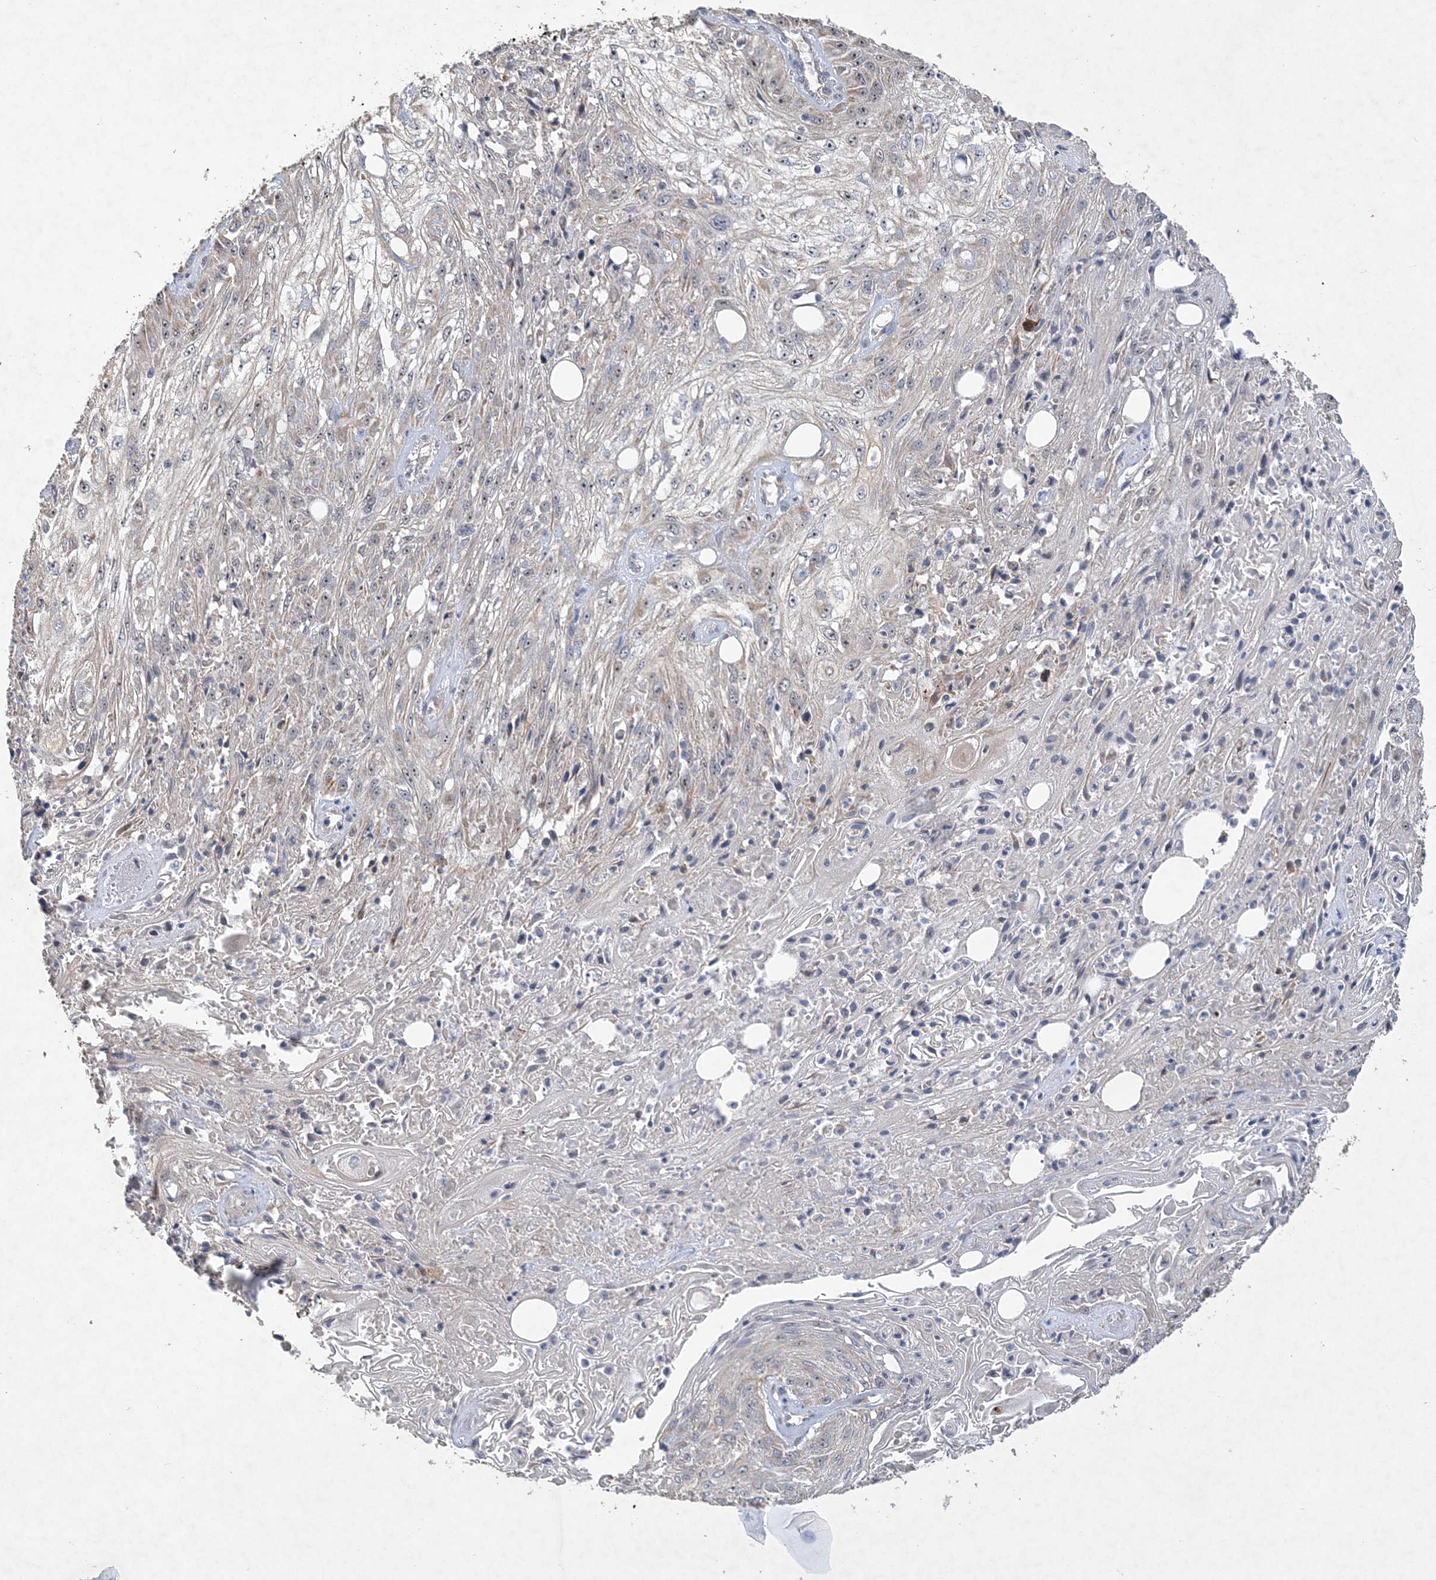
{"staining": {"intensity": "weak", "quantity": "<25%", "location": "nuclear"}, "tissue": "skin cancer", "cell_type": "Tumor cells", "image_type": "cancer", "snomed": [{"axis": "morphology", "description": "Squamous cell carcinoma, NOS"}, {"axis": "morphology", "description": "Squamous cell carcinoma, metastatic, NOS"}, {"axis": "topography", "description": "Skin"}, {"axis": "topography", "description": "Lymph node"}], "caption": "Image shows no protein expression in tumor cells of skin cancer tissue.", "gene": "FEZ2", "patient": {"sex": "male", "age": 75}}